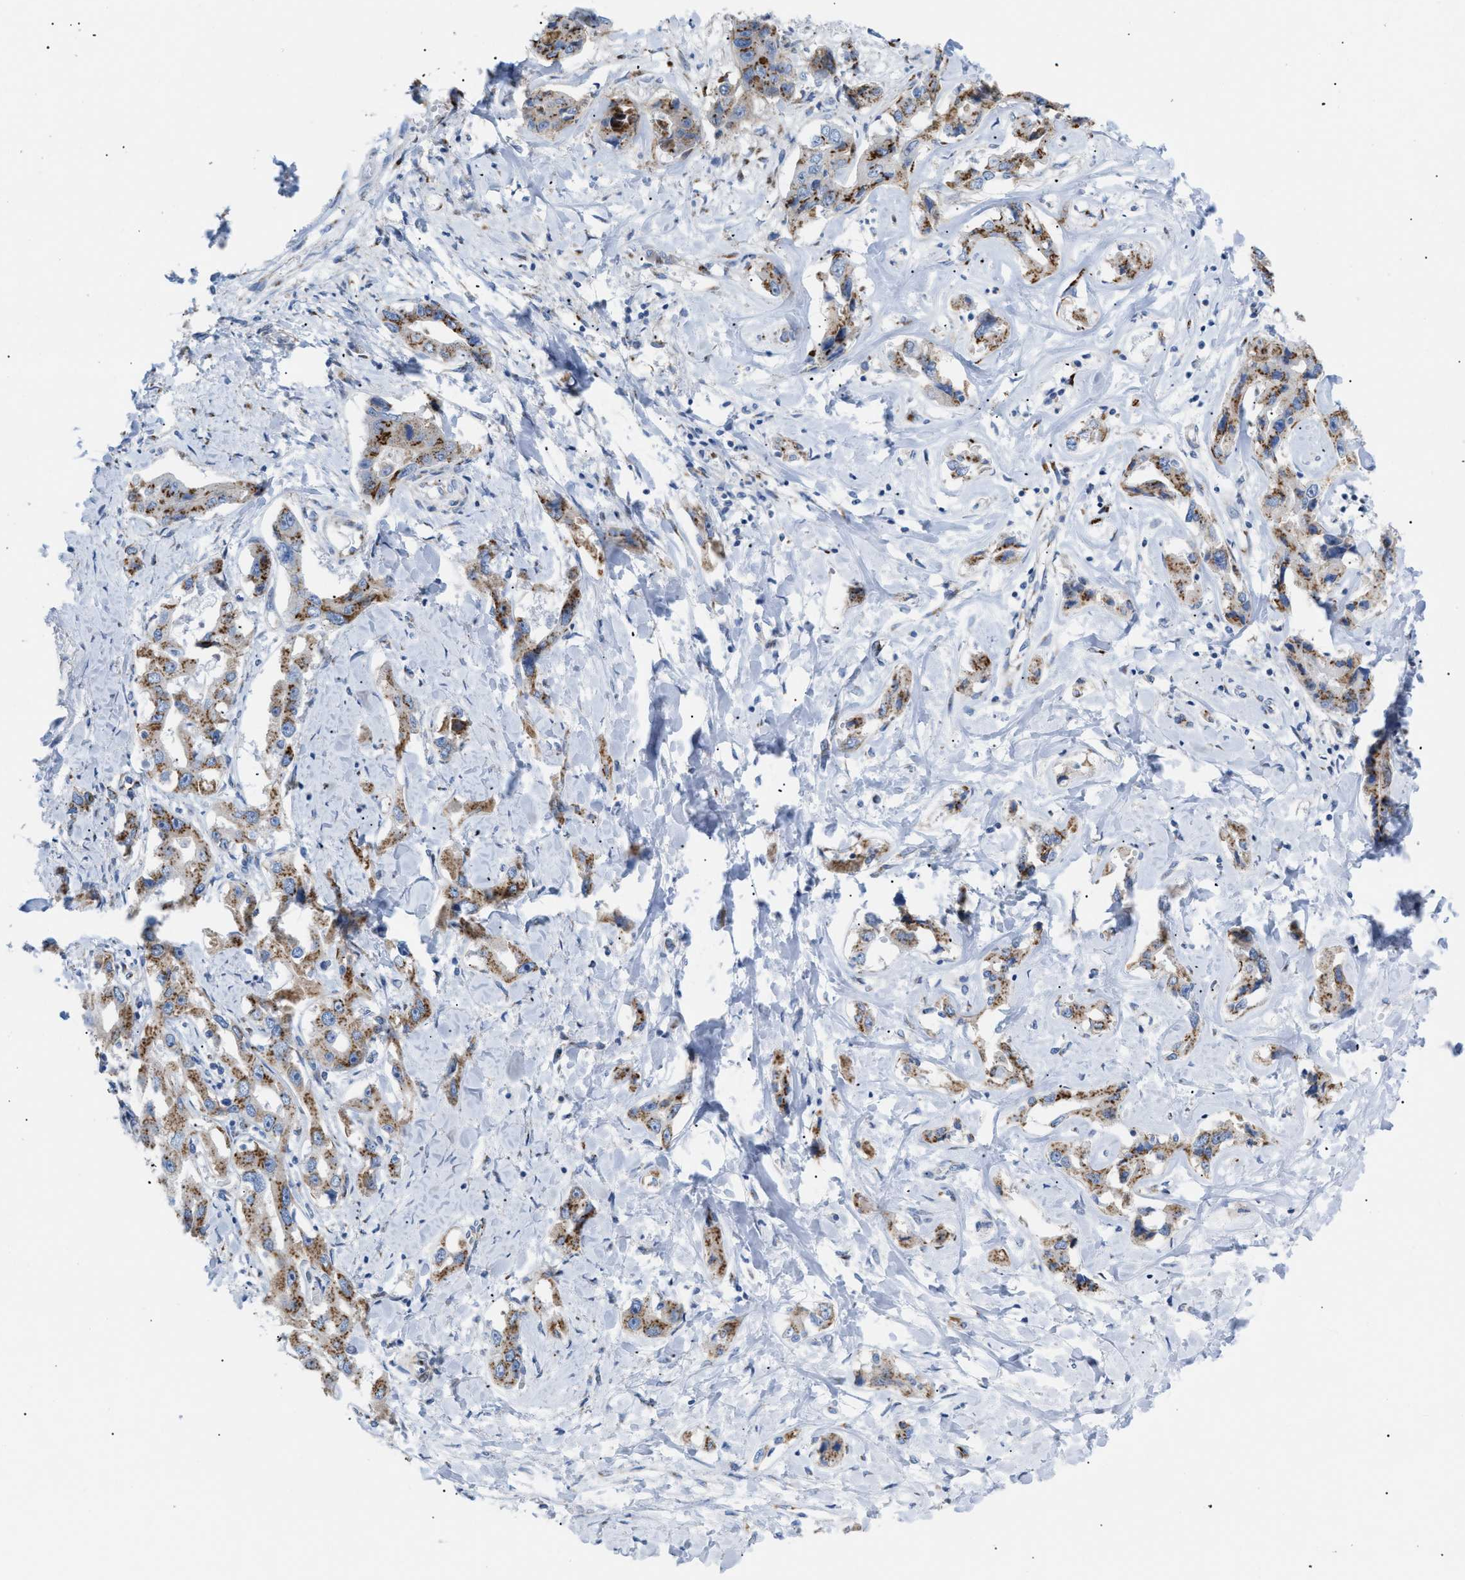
{"staining": {"intensity": "moderate", "quantity": ">75%", "location": "cytoplasmic/membranous"}, "tissue": "liver cancer", "cell_type": "Tumor cells", "image_type": "cancer", "snomed": [{"axis": "morphology", "description": "Cholangiocarcinoma"}, {"axis": "topography", "description": "Liver"}], "caption": "Immunohistochemical staining of liver cholangiocarcinoma exhibits medium levels of moderate cytoplasmic/membranous protein positivity in approximately >75% of tumor cells.", "gene": "TMEM17", "patient": {"sex": "male", "age": 59}}